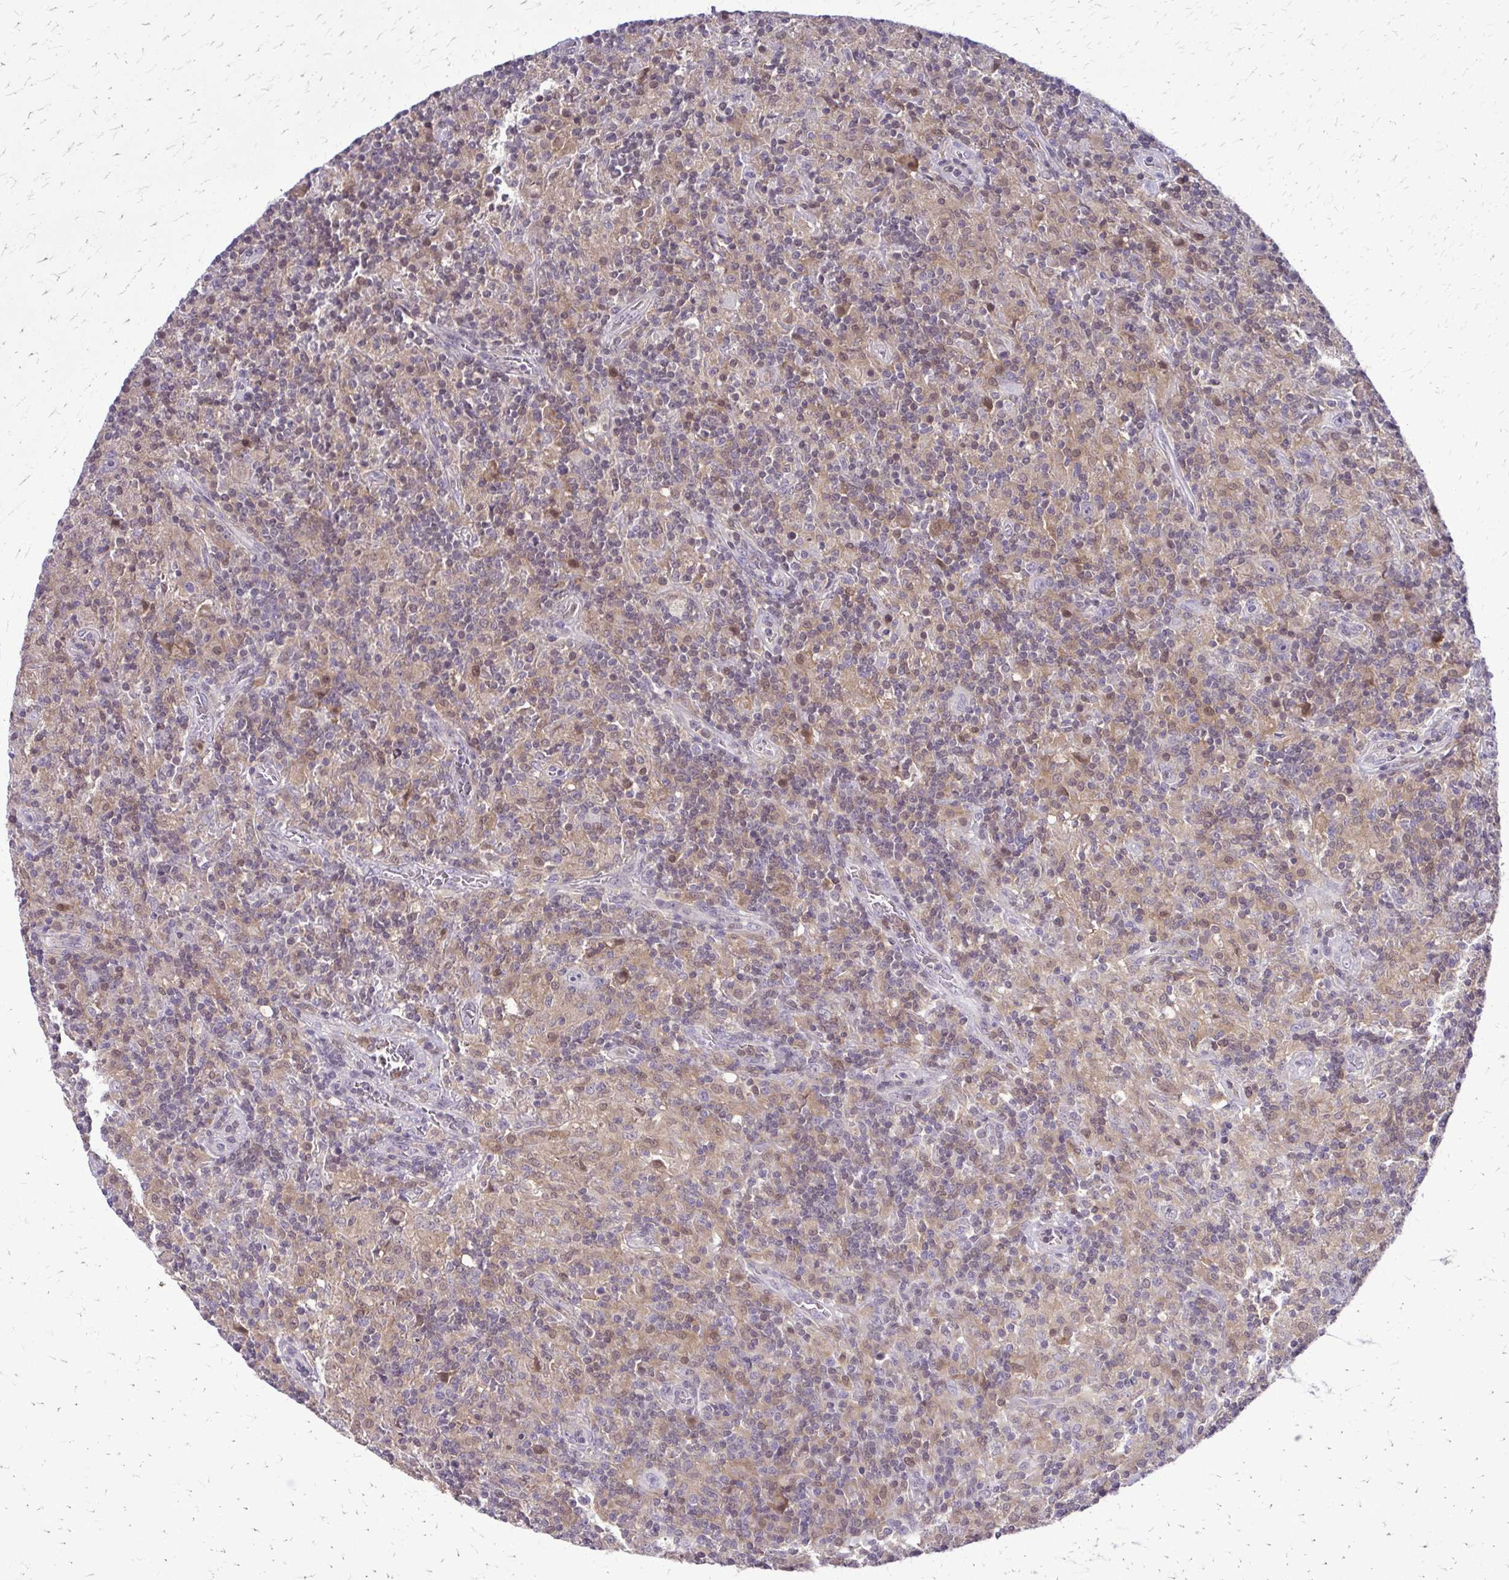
{"staining": {"intensity": "negative", "quantity": "none", "location": "none"}, "tissue": "lymphoma", "cell_type": "Tumor cells", "image_type": "cancer", "snomed": [{"axis": "morphology", "description": "Hodgkin's disease, NOS"}, {"axis": "topography", "description": "Lymph node"}], "caption": "High power microscopy histopathology image of an immunohistochemistry histopathology image of lymphoma, revealing no significant staining in tumor cells.", "gene": "GLRX", "patient": {"sex": "male", "age": 70}}